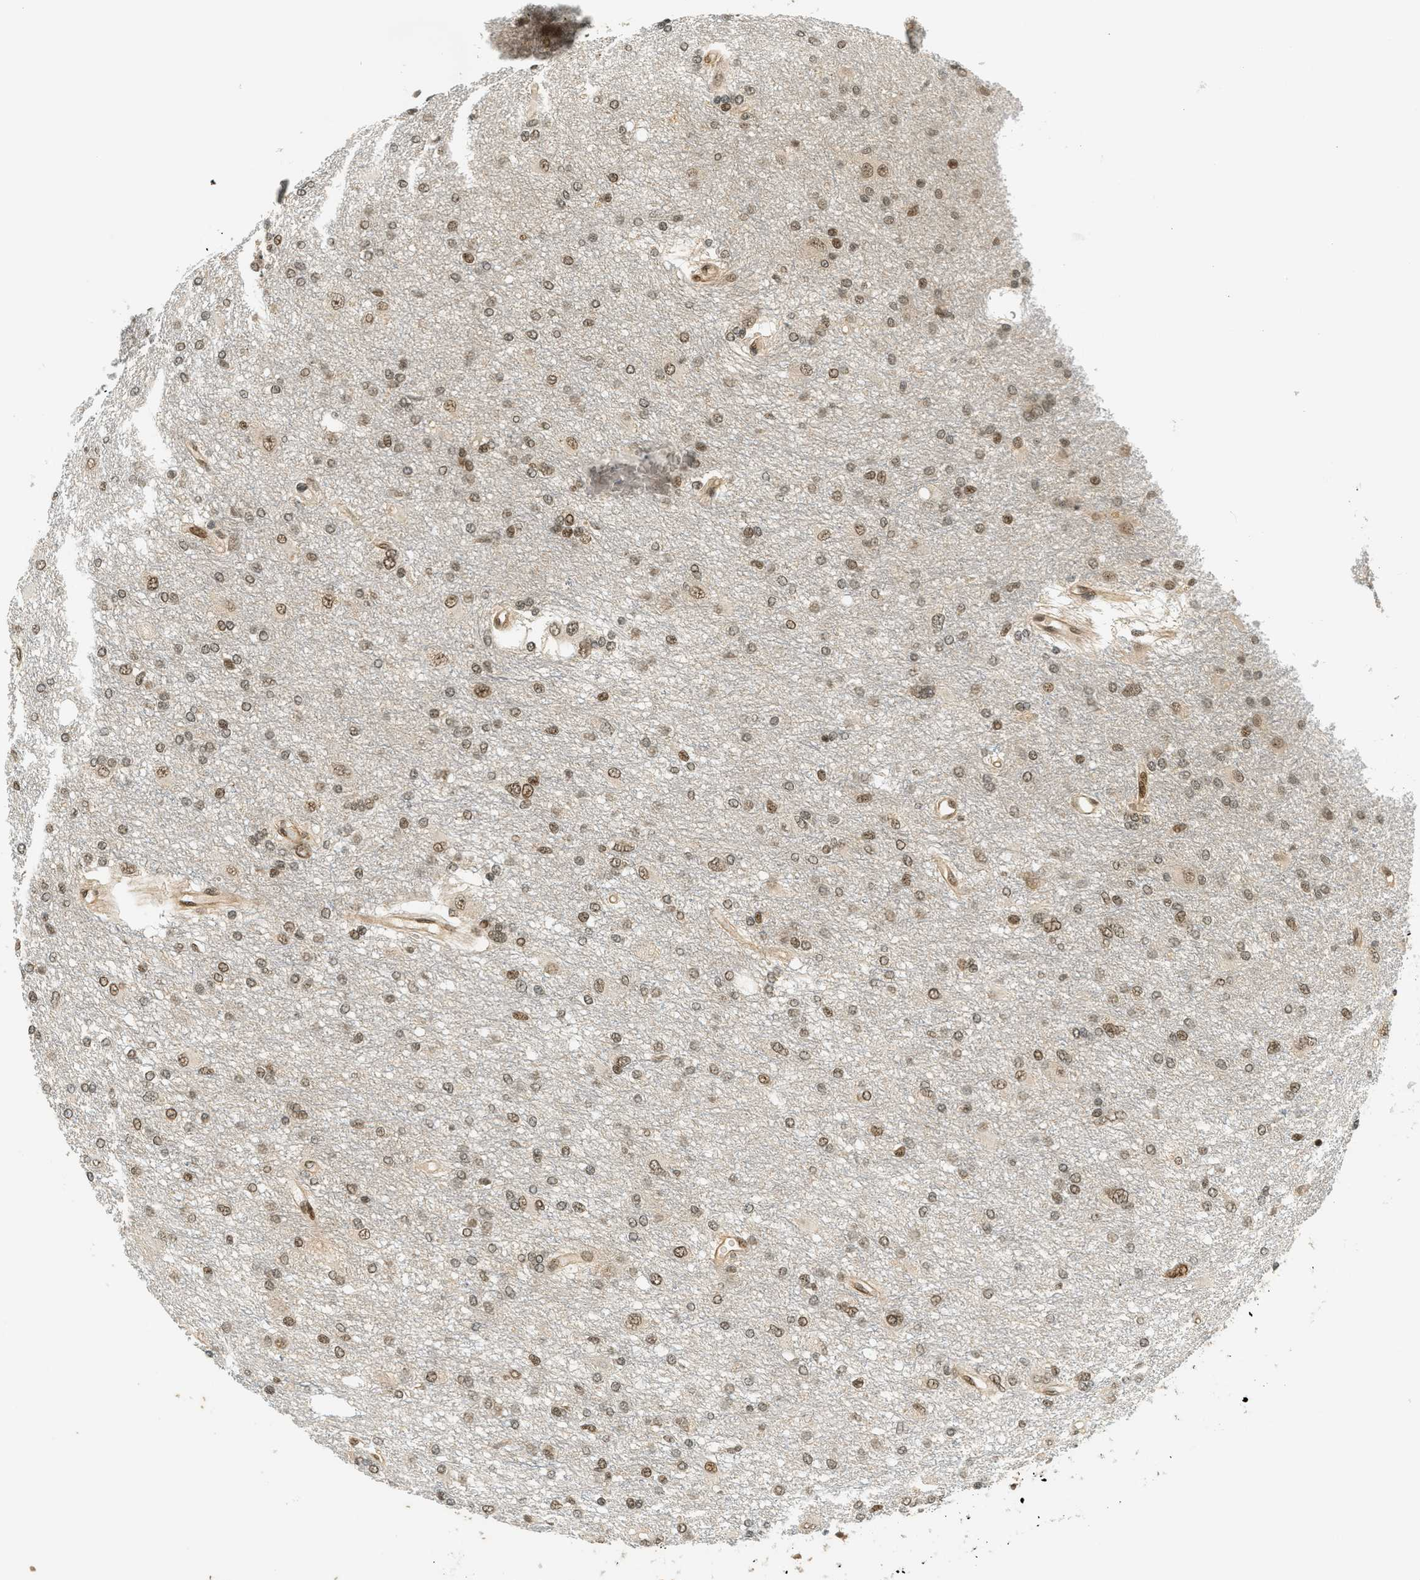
{"staining": {"intensity": "moderate", "quantity": ">75%", "location": "nuclear"}, "tissue": "glioma", "cell_type": "Tumor cells", "image_type": "cancer", "snomed": [{"axis": "morphology", "description": "Glioma, malignant, High grade"}, {"axis": "topography", "description": "Brain"}], "caption": "DAB immunohistochemical staining of high-grade glioma (malignant) displays moderate nuclear protein positivity in about >75% of tumor cells. (brown staining indicates protein expression, while blue staining denotes nuclei).", "gene": "FOXM1", "patient": {"sex": "female", "age": 59}}